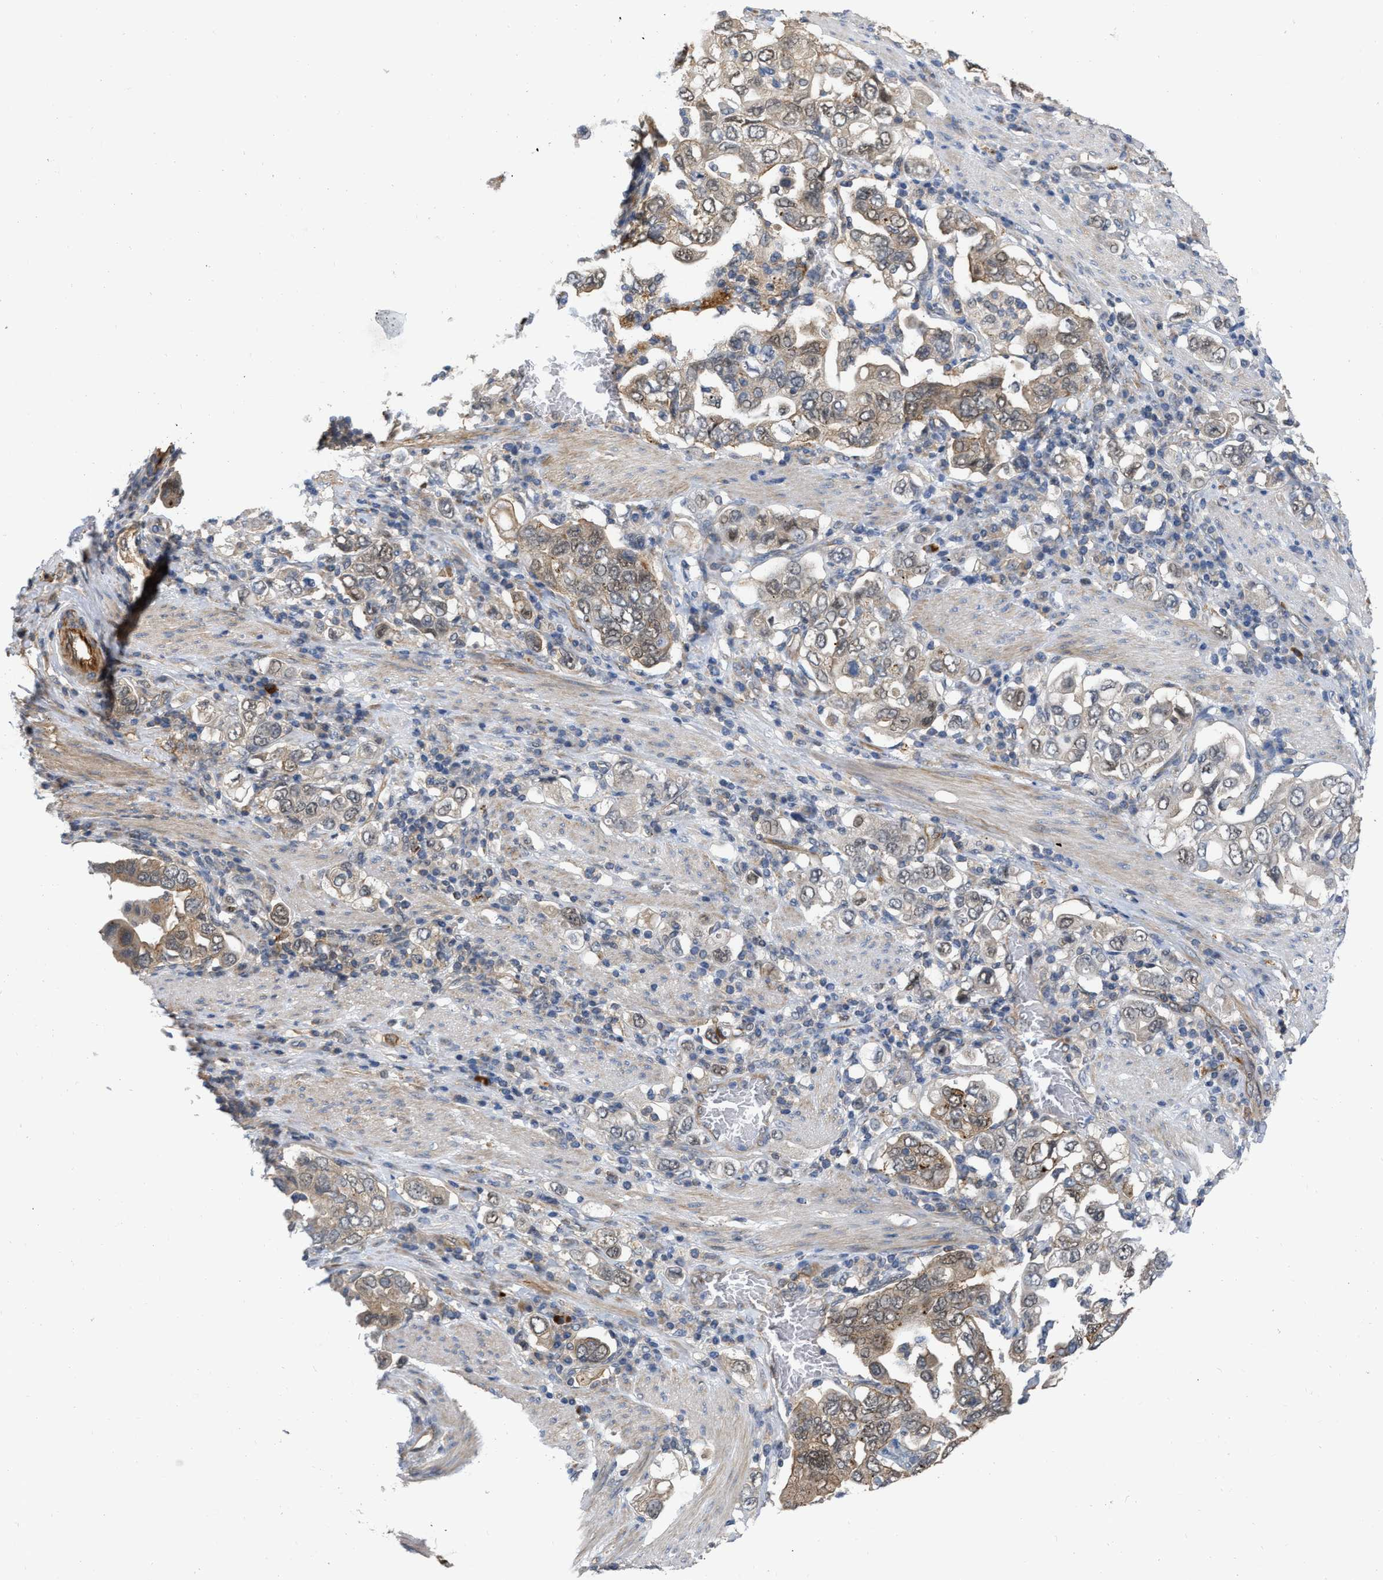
{"staining": {"intensity": "weak", "quantity": "25%-75%", "location": "cytoplasmic/membranous"}, "tissue": "stomach cancer", "cell_type": "Tumor cells", "image_type": "cancer", "snomed": [{"axis": "morphology", "description": "Adenocarcinoma, NOS"}, {"axis": "topography", "description": "Stomach, upper"}], "caption": "High-magnification brightfield microscopy of stomach adenocarcinoma stained with DAB (brown) and counterstained with hematoxylin (blue). tumor cells exhibit weak cytoplasmic/membranous expression is seen in approximately25%-75% of cells.", "gene": "NAPEPLD", "patient": {"sex": "male", "age": 62}}